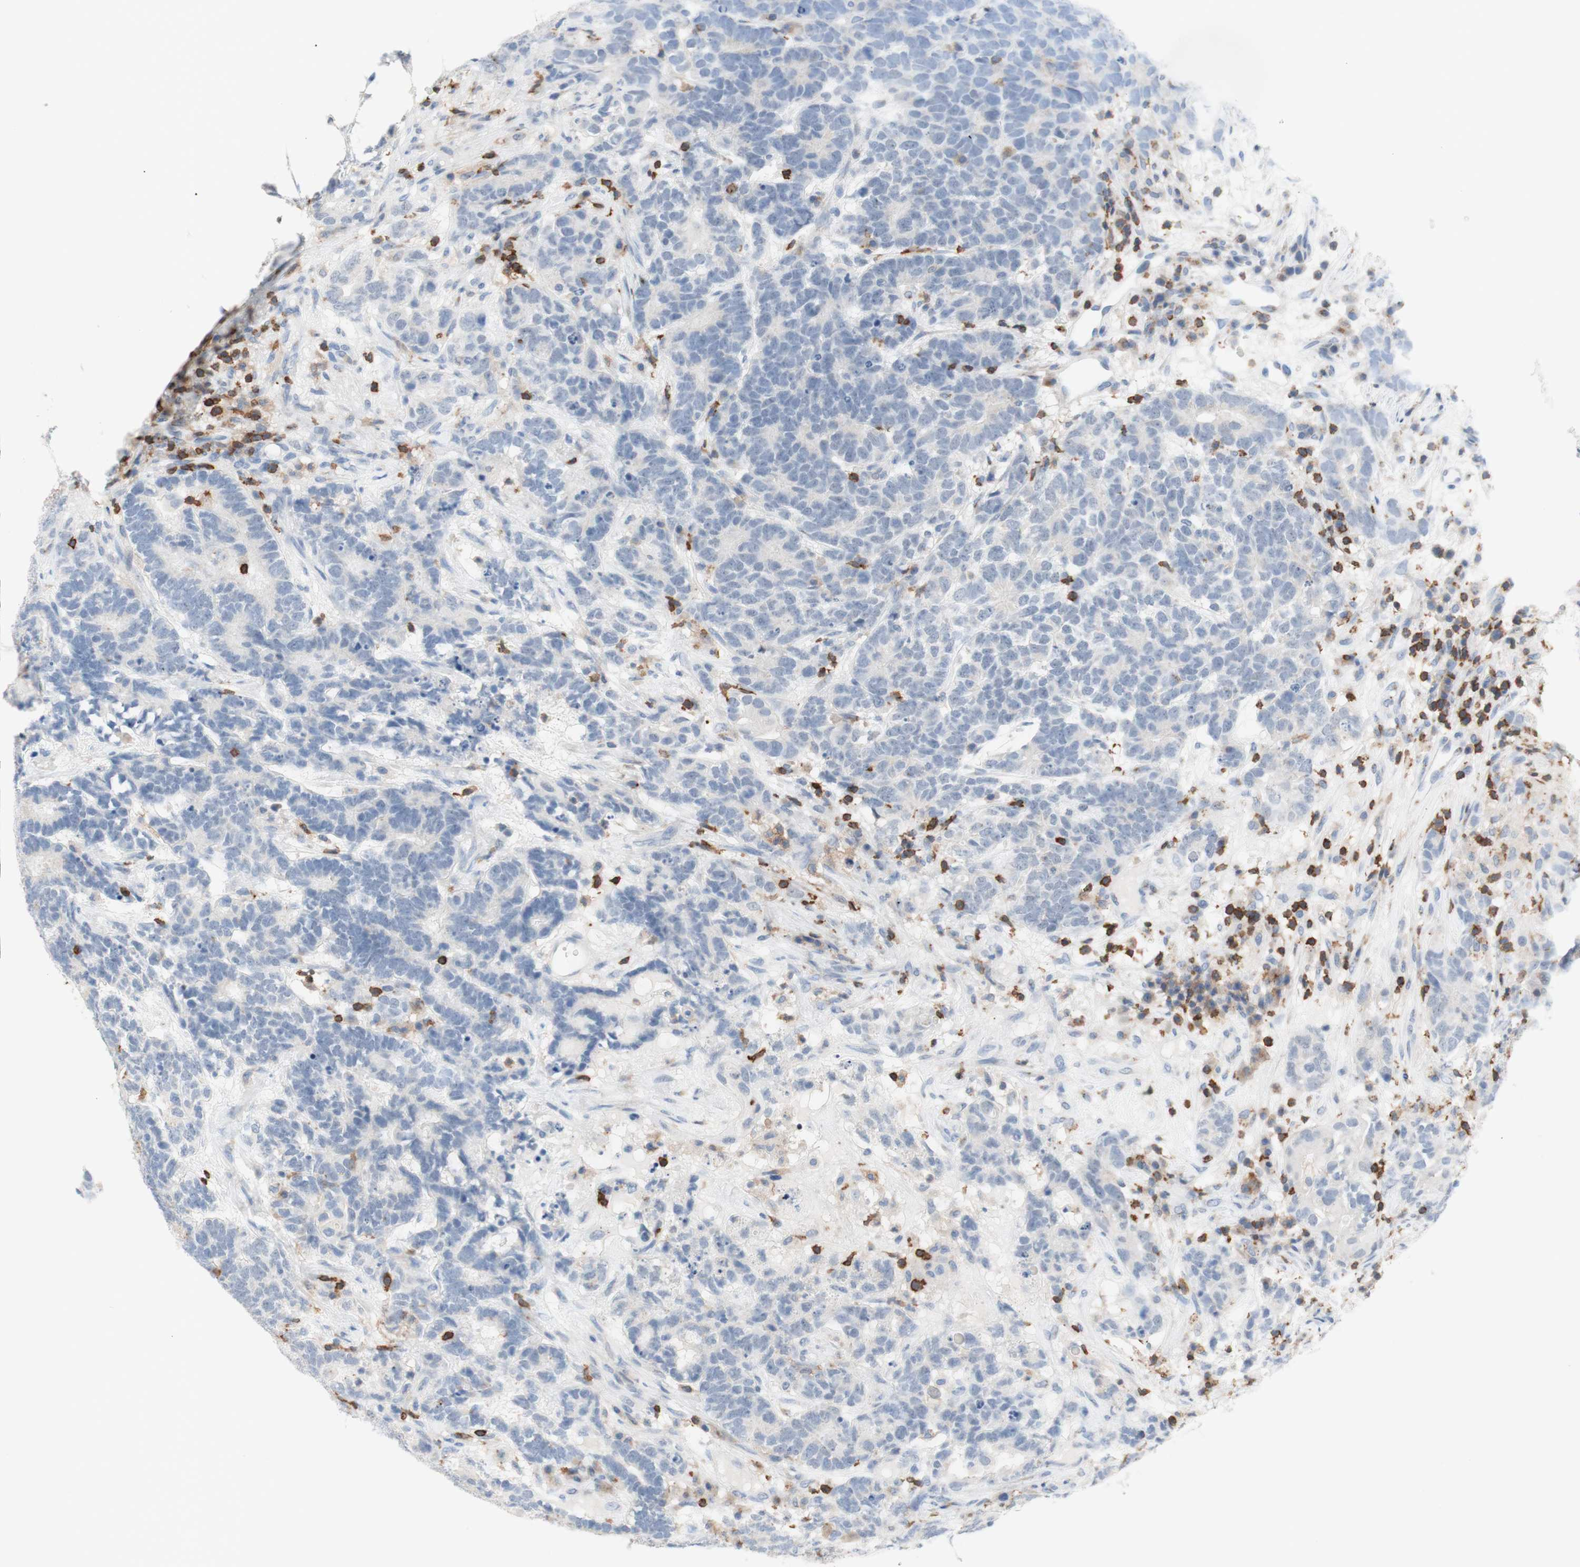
{"staining": {"intensity": "negative", "quantity": "none", "location": "none"}, "tissue": "testis cancer", "cell_type": "Tumor cells", "image_type": "cancer", "snomed": [{"axis": "morphology", "description": "Carcinoma, Embryonal, NOS"}, {"axis": "topography", "description": "Testis"}], "caption": "Micrograph shows no protein expression in tumor cells of testis cancer (embryonal carcinoma) tissue.", "gene": "SPINK6", "patient": {"sex": "male", "age": 26}}